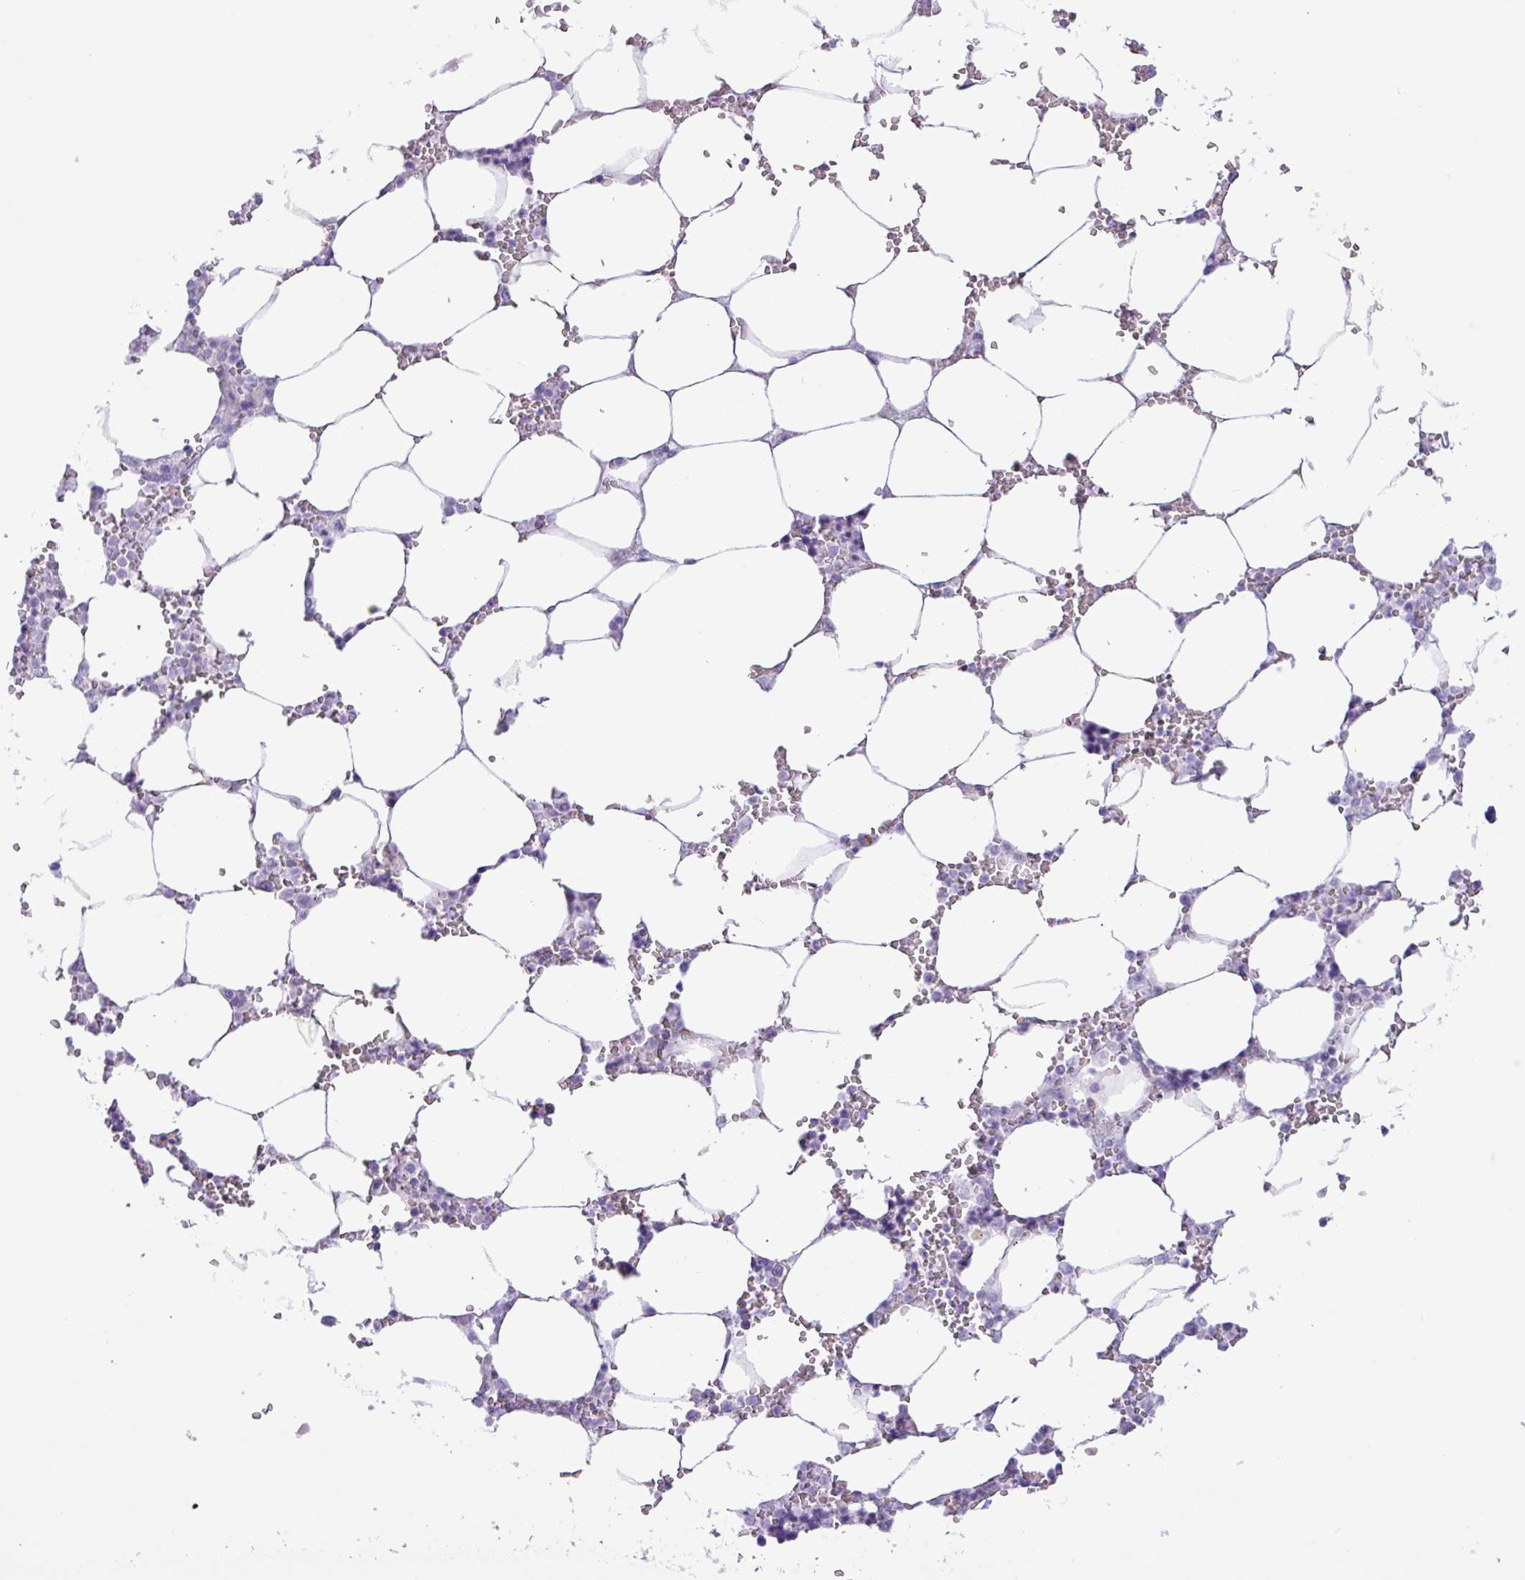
{"staining": {"intensity": "negative", "quantity": "none", "location": "none"}, "tissue": "bone marrow", "cell_type": "Hematopoietic cells", "image_type": "normal", "snomed": [{"axis": "morphology", "description": "Normal tissue, NOS"}, {"axis": "topography", "description": "Bone marrow"}], "caption": "DAB immunohistochemical staining of normal human bone marrow shows no significant expression in hematopoietic cells. (Stains: DAB (3,3'-diaminobenzidine) immunohistochemistry with hematoxylin counter stain, Microscopy: brightfield microscopy at high magnification).", "gene": "SLC38A1", "patient": {"sex": "male", "age": 64}}